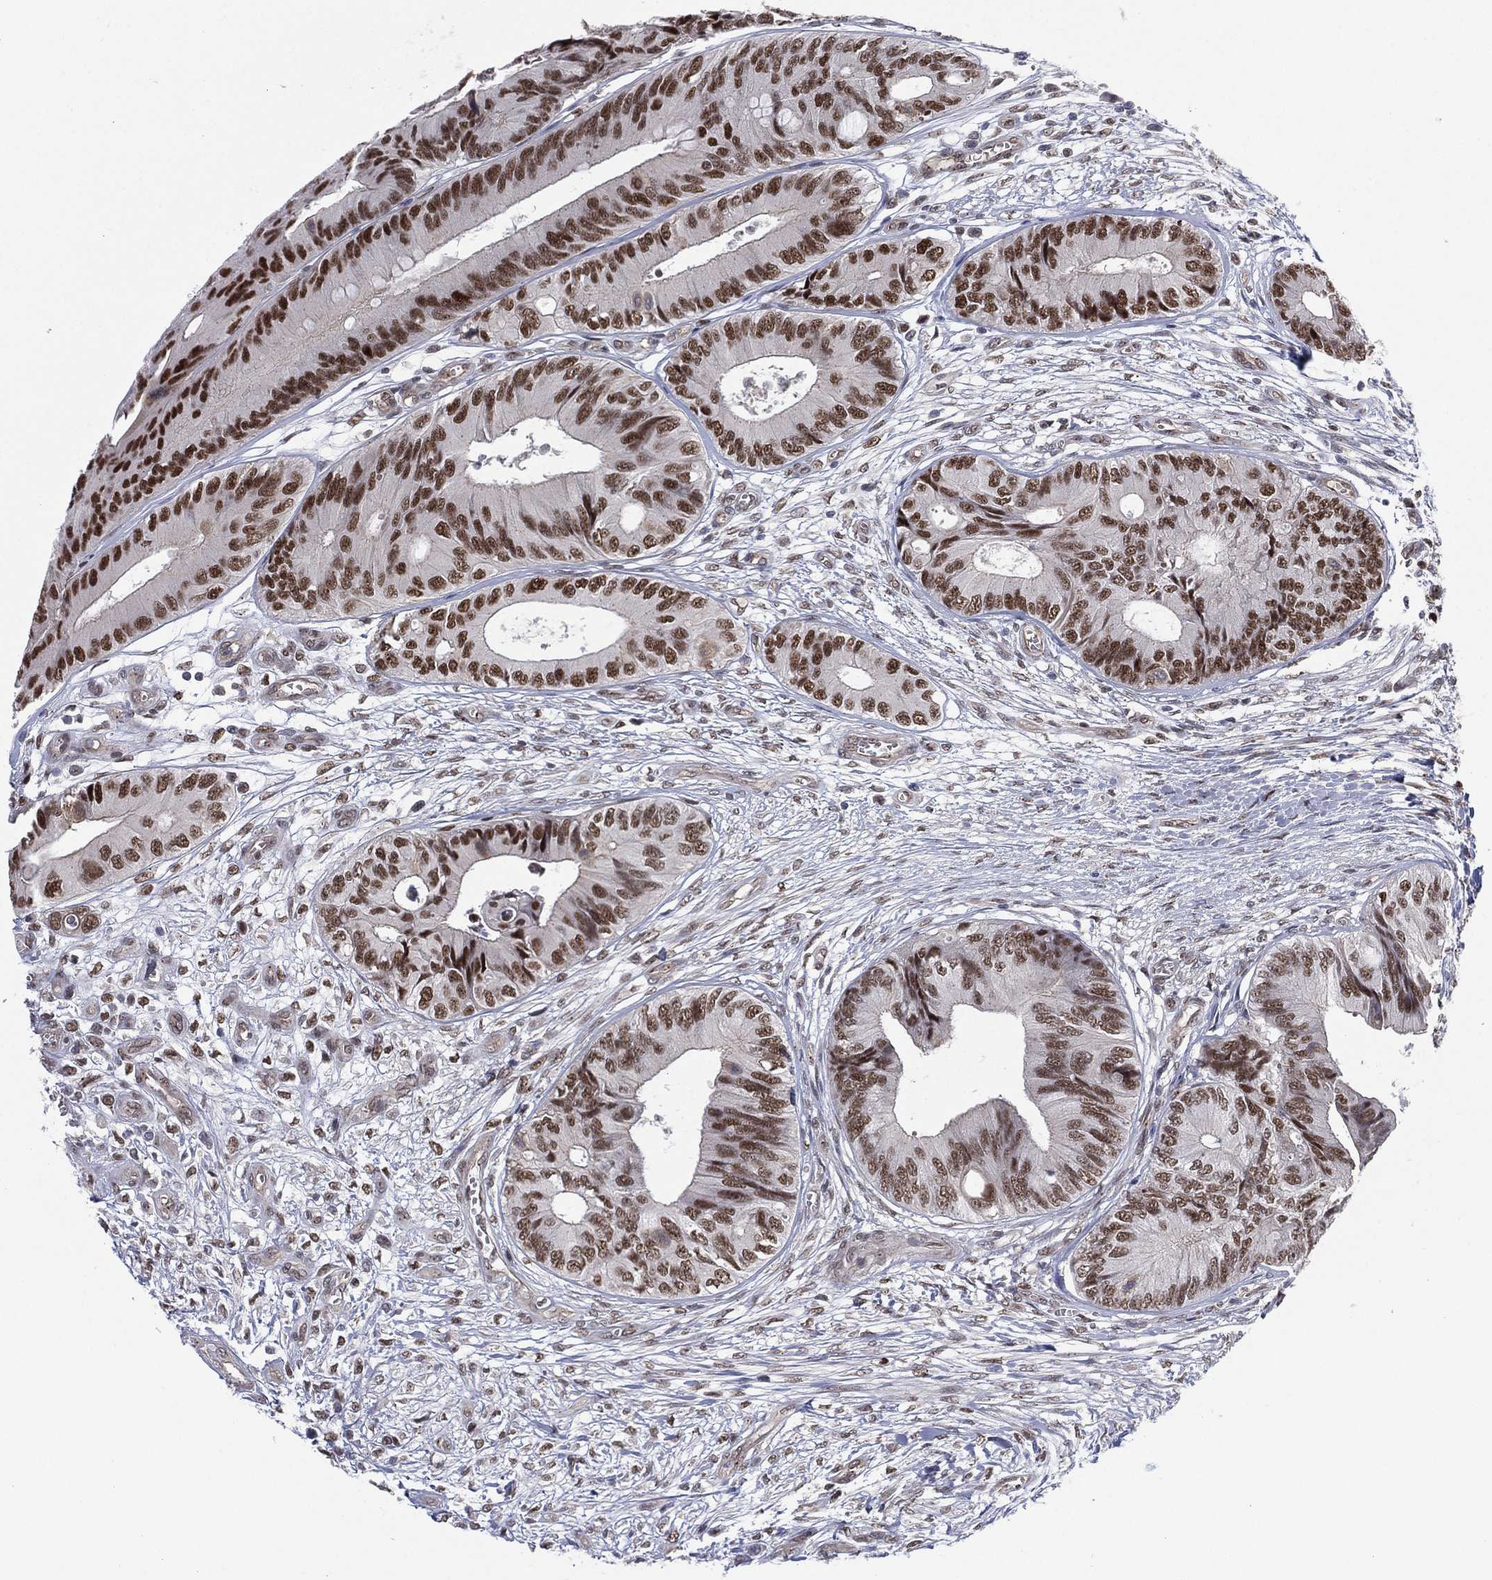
{"staining": {"intensity": "moderate", "quantity": "25%-75%", "location": "nuclear"}, "tissue": "colorectal cancer", "cell_type": "Tumor cells", "image_type": "cancer", "snomed": [{"axis": "morphology", "description": "Normal tissue, NOS"}, {"axis": "morphology", "description": "Adenocarcinoma, NOS"}, {"axis": "topography", "description": "Colon"}], "caption": "IHC of colorectal cancer (adenocarcinoma) displays medium levels of moderate nuclear staining in about 25%-75% of tumor cells.", "gene": "GSE1", "patient": {"sex": "male", "age": 65}}